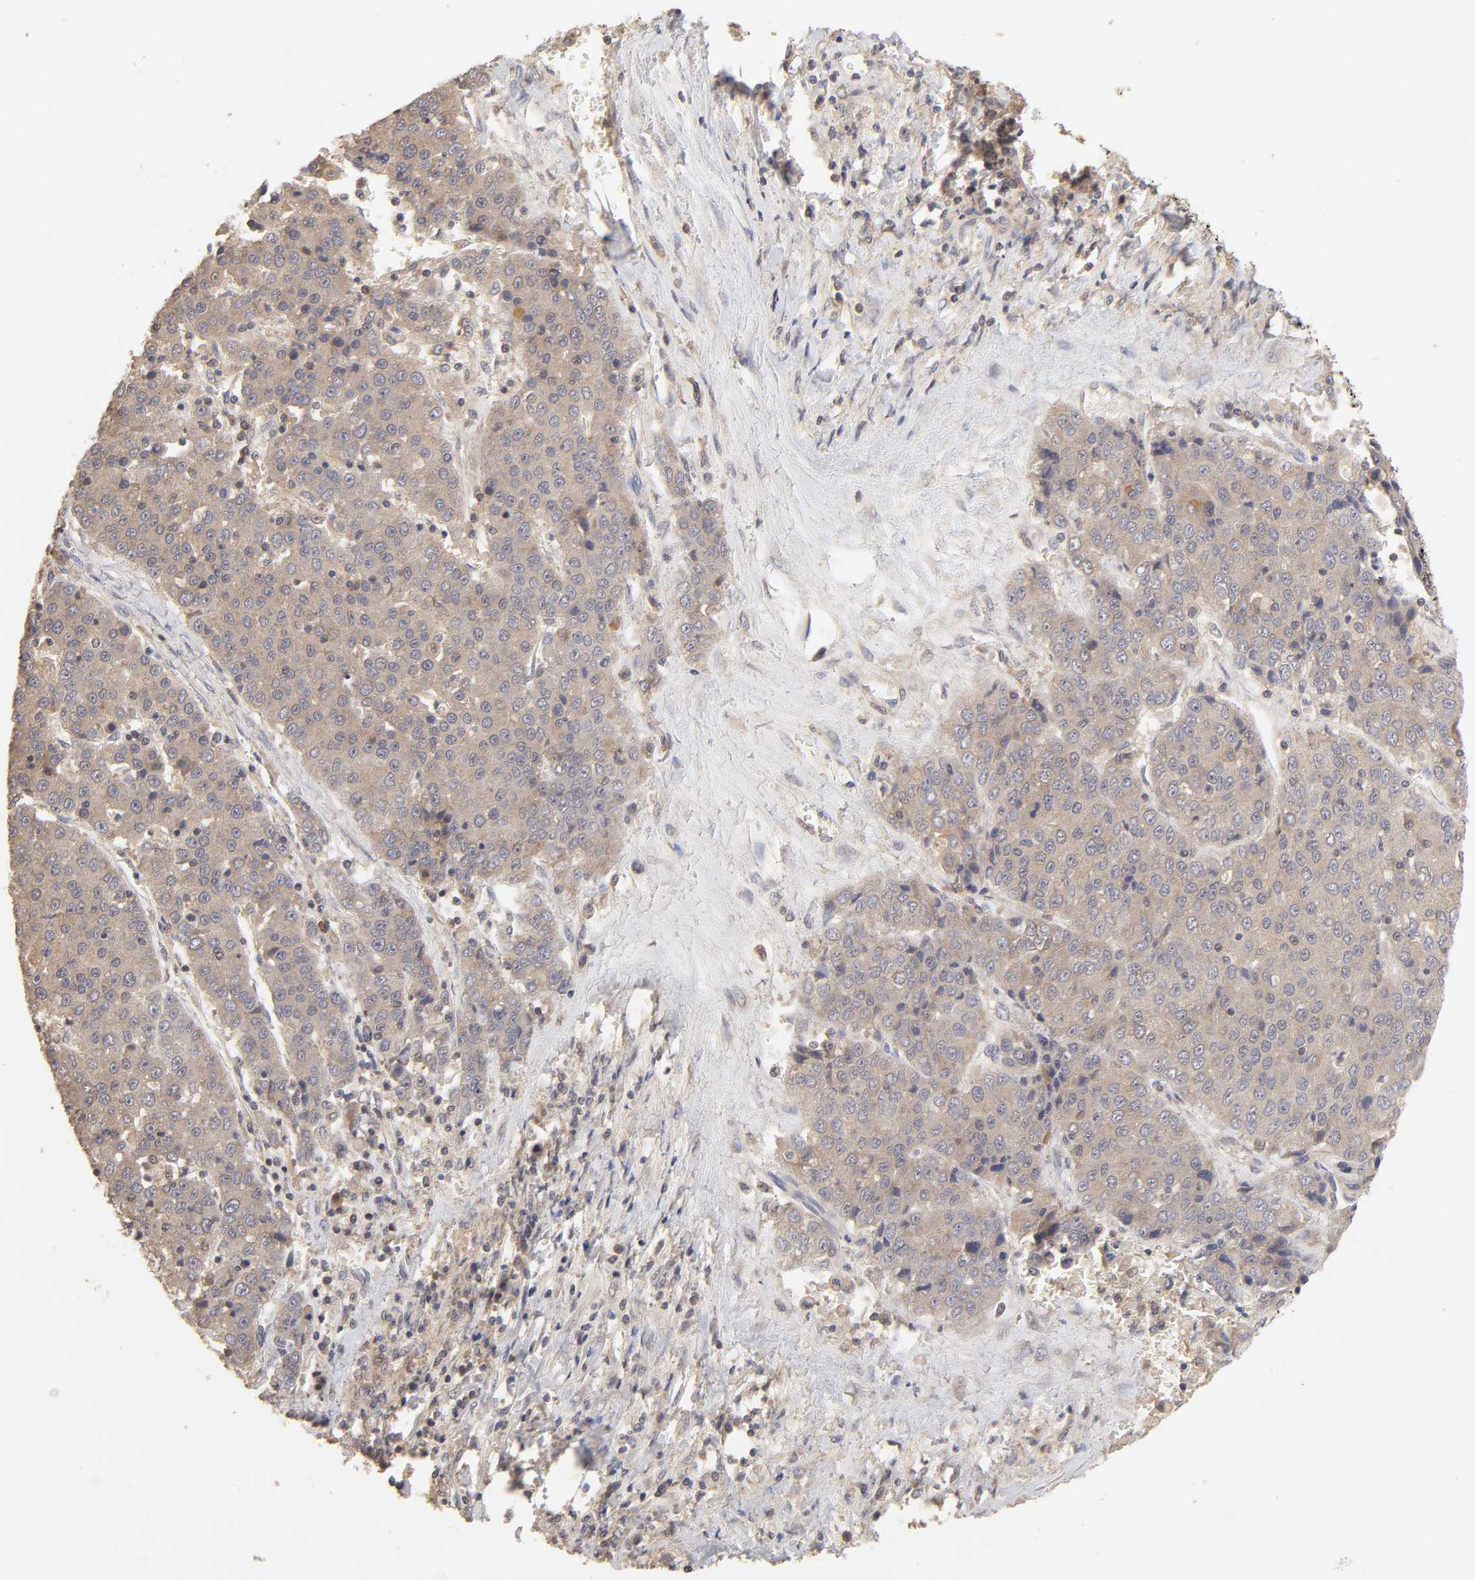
{"staining": {"intensity": "moderate", "quantity": ">75%", "location": "cytoplasmic/membranous"}, "tissue": "liver cancer", "cell_type": "Tumor cells", "image_type": "cancer", "snomed": [{"axis": "morphology", "description": "Carcinoma, Hepatocellular, NOS"}, {"axis": "topography", "description": "Liver"}], "caption": "IHC (DAB) staining of liver cancer (hepatocellular carcinoma) exhibits moderate cytoplasmic/membranous protein expression in approximately >75% of tumor cells.", "gene": "AP1G2", "patient": {"sex": "female", "age": 53}}